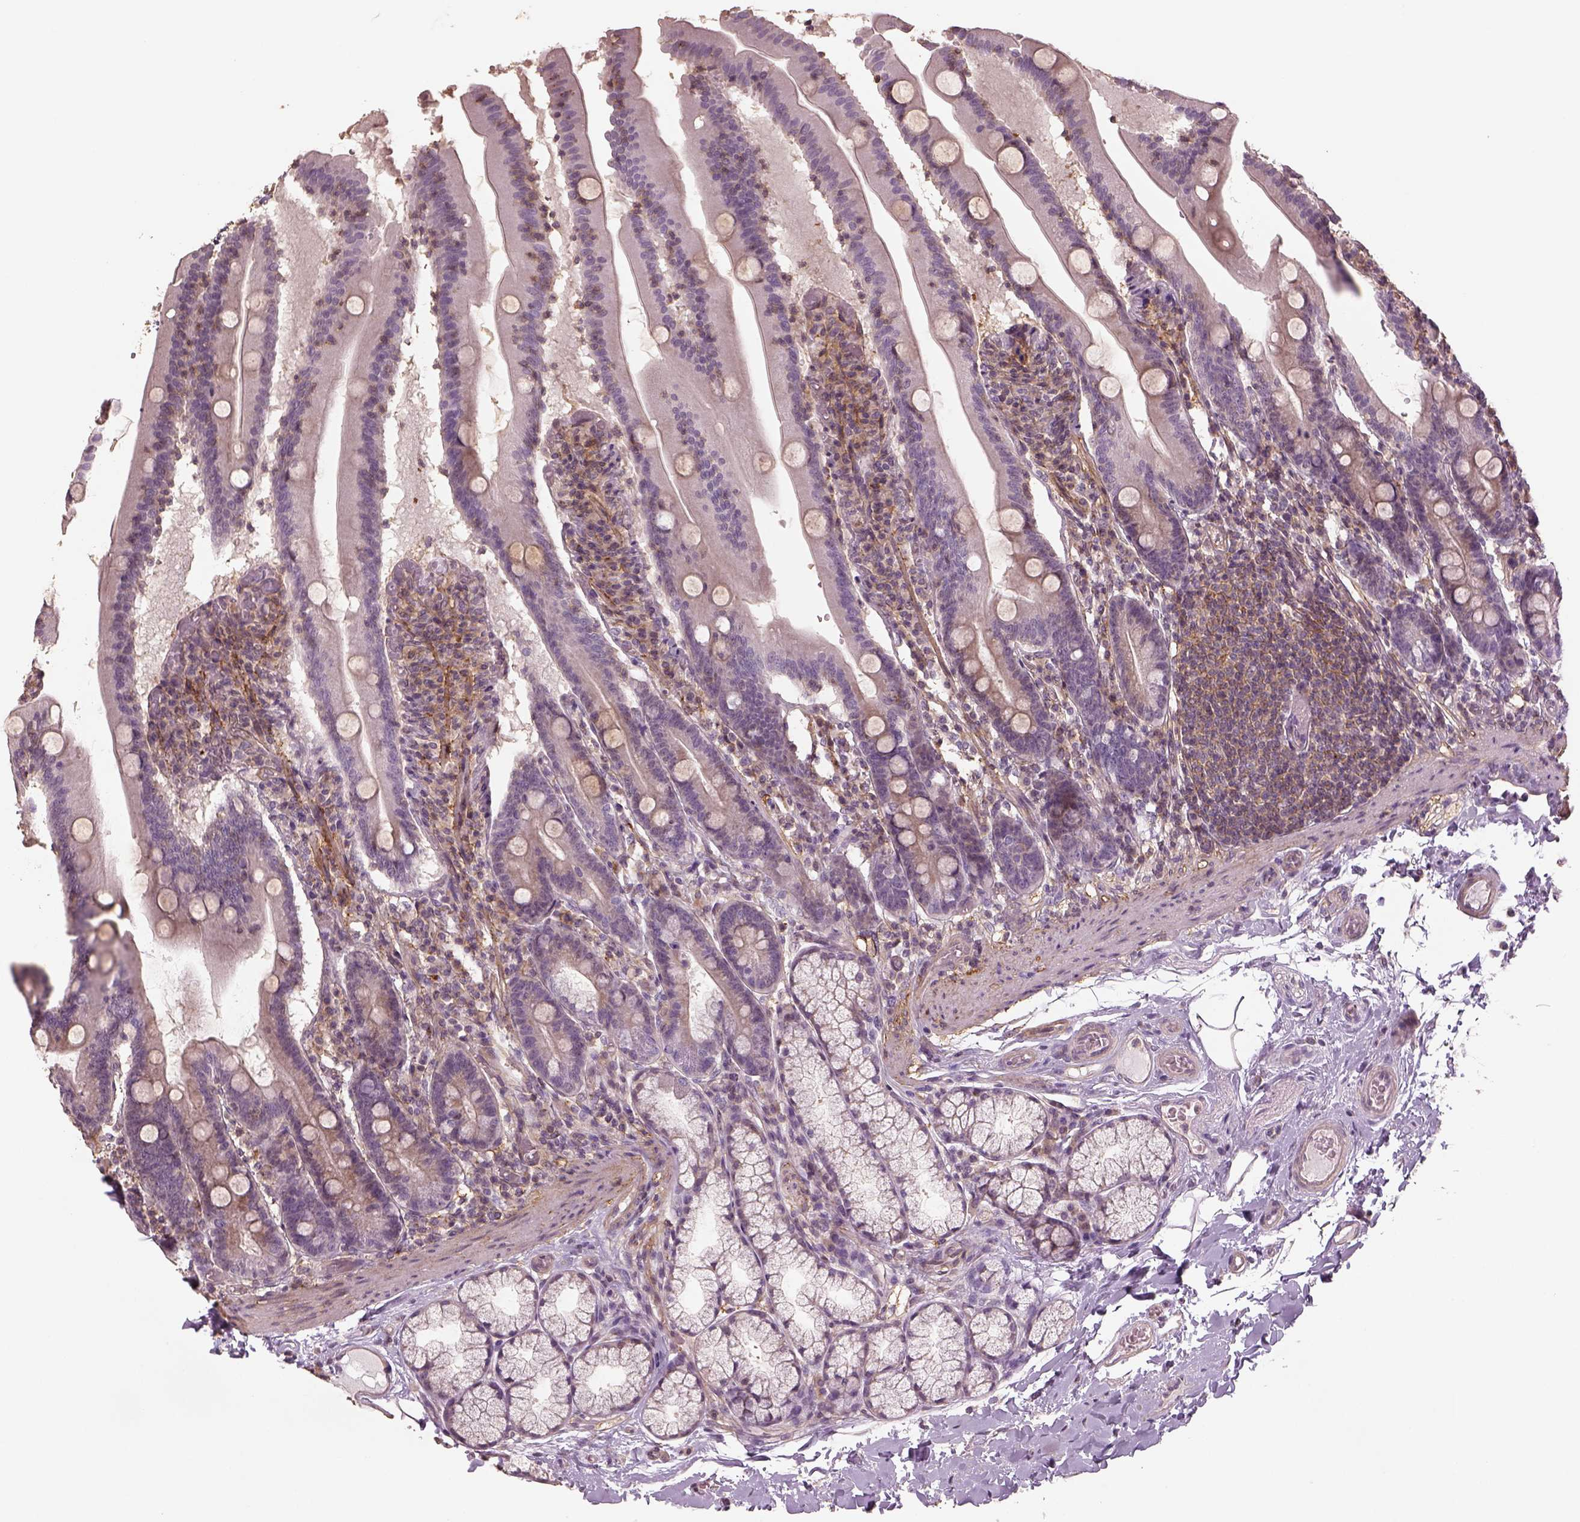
{"staining": {"intensity": "weak", "quantity": "25%-75%", "location": "cytoplasmic/membranous"}, "tissue": "small intestine", "cell_type": "Glandular cells", "image_type": "normal", "snomed": [{"axis": "morphology", "description": "Normal tissue, NOS"}, {"axis": "topography", "description": "Small intestine"}], "caption": "Immunohistochemical staining of normal human small intestine reveals 25%-75% levels of weak cytoplasmic/membranous protein expression in approximately 25%-75% of glandular cells.", "gene": "LIN7A", "patient": {"sex": "male", "age": 37}}